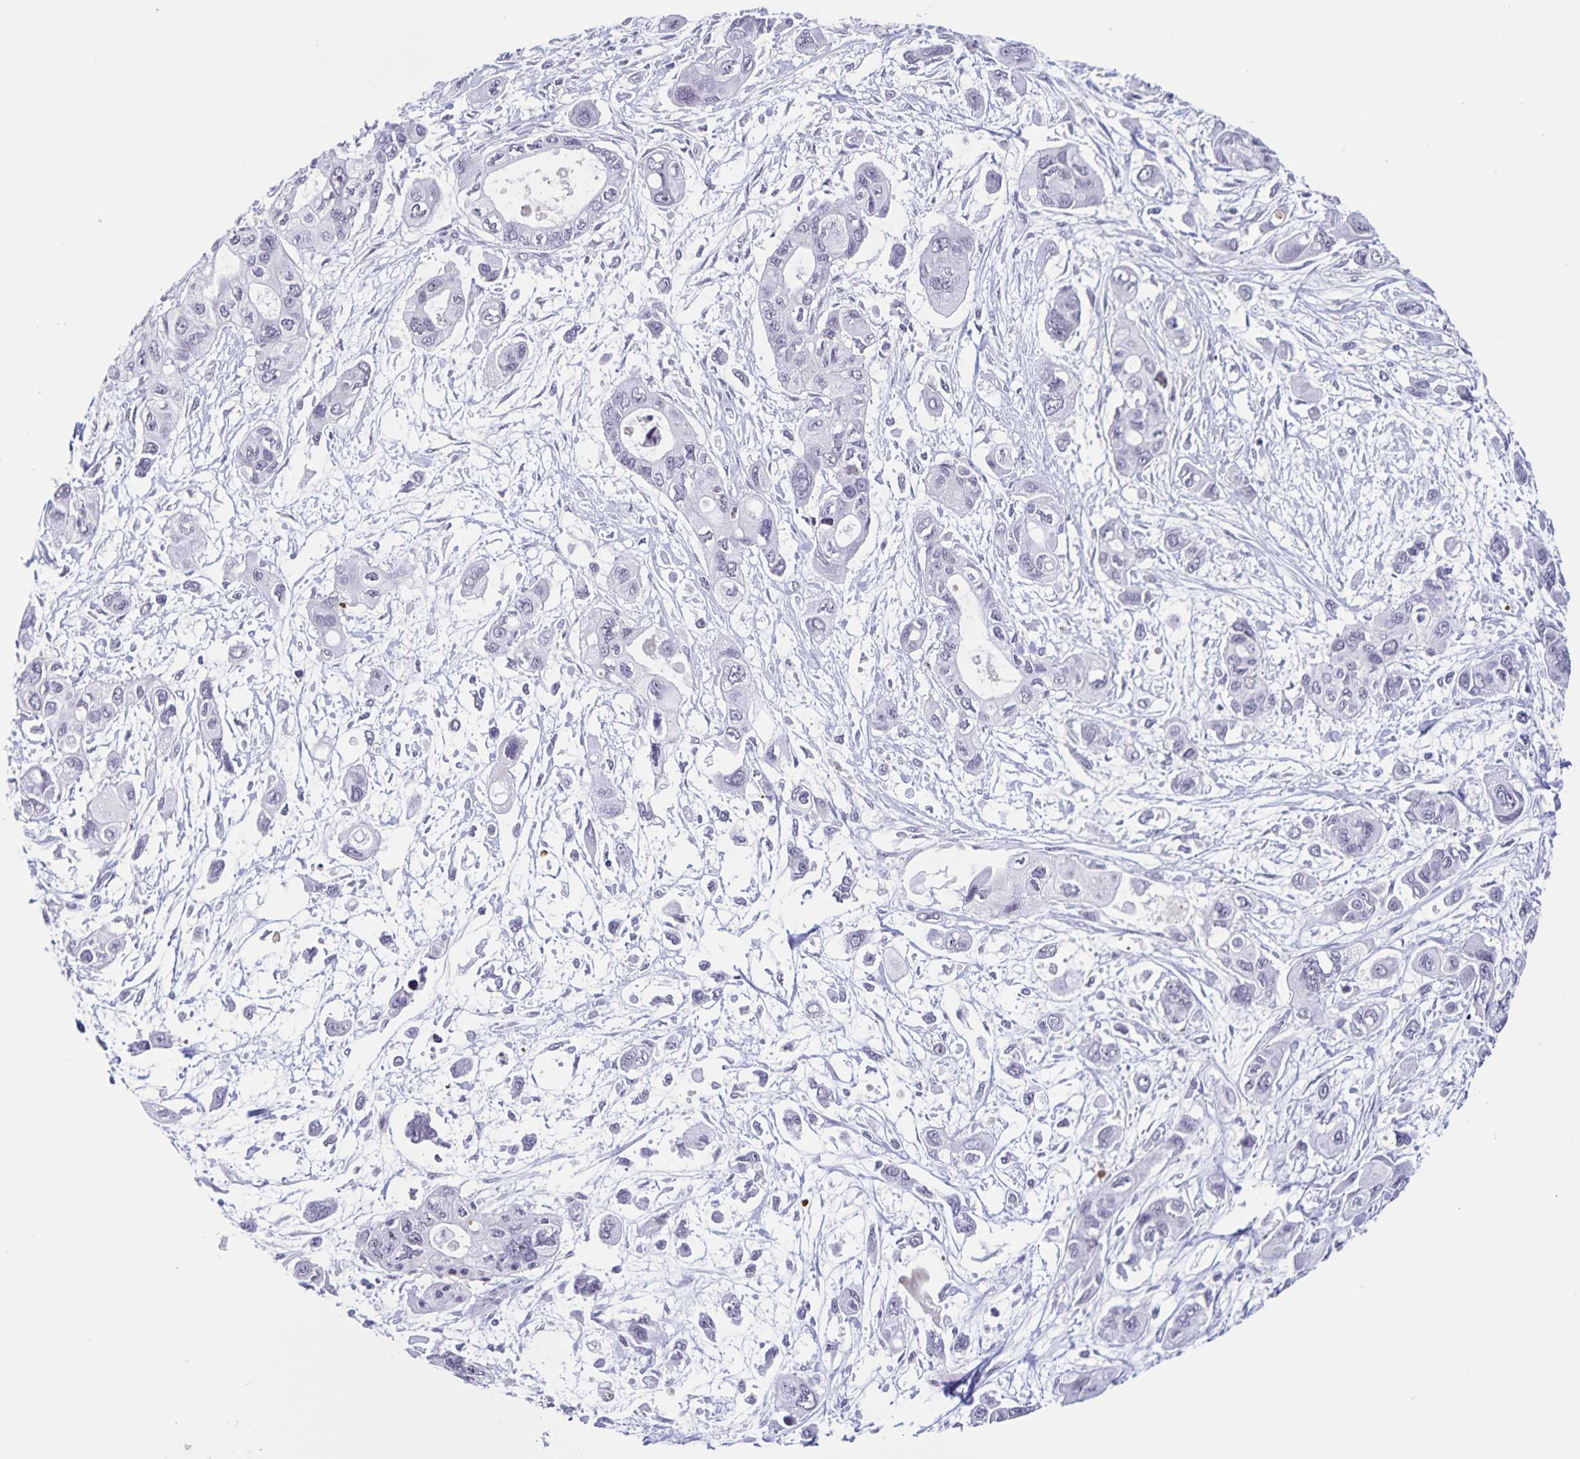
{"staining": {"intensity": "negative", "quantity": "none", "location": "none"}, "tissue": "pancreatic cancer", "cell_type": "Tumor cells", "image_type": "cancer", "snomed": [{"axis": "morphology", "description": "Adenocarcinoma, NOS"}, {"axis": "topography", "description": "Pancreas"}], "caption": "This histopathology image is of pancreatic cancer stained with immunohistochemistry to label a protein in brown with the nuclei are counter-stained blue. There is no expression in tumor cells.", "gene": "LCE6A", "patient": {"sex": "female", "age": 47}}